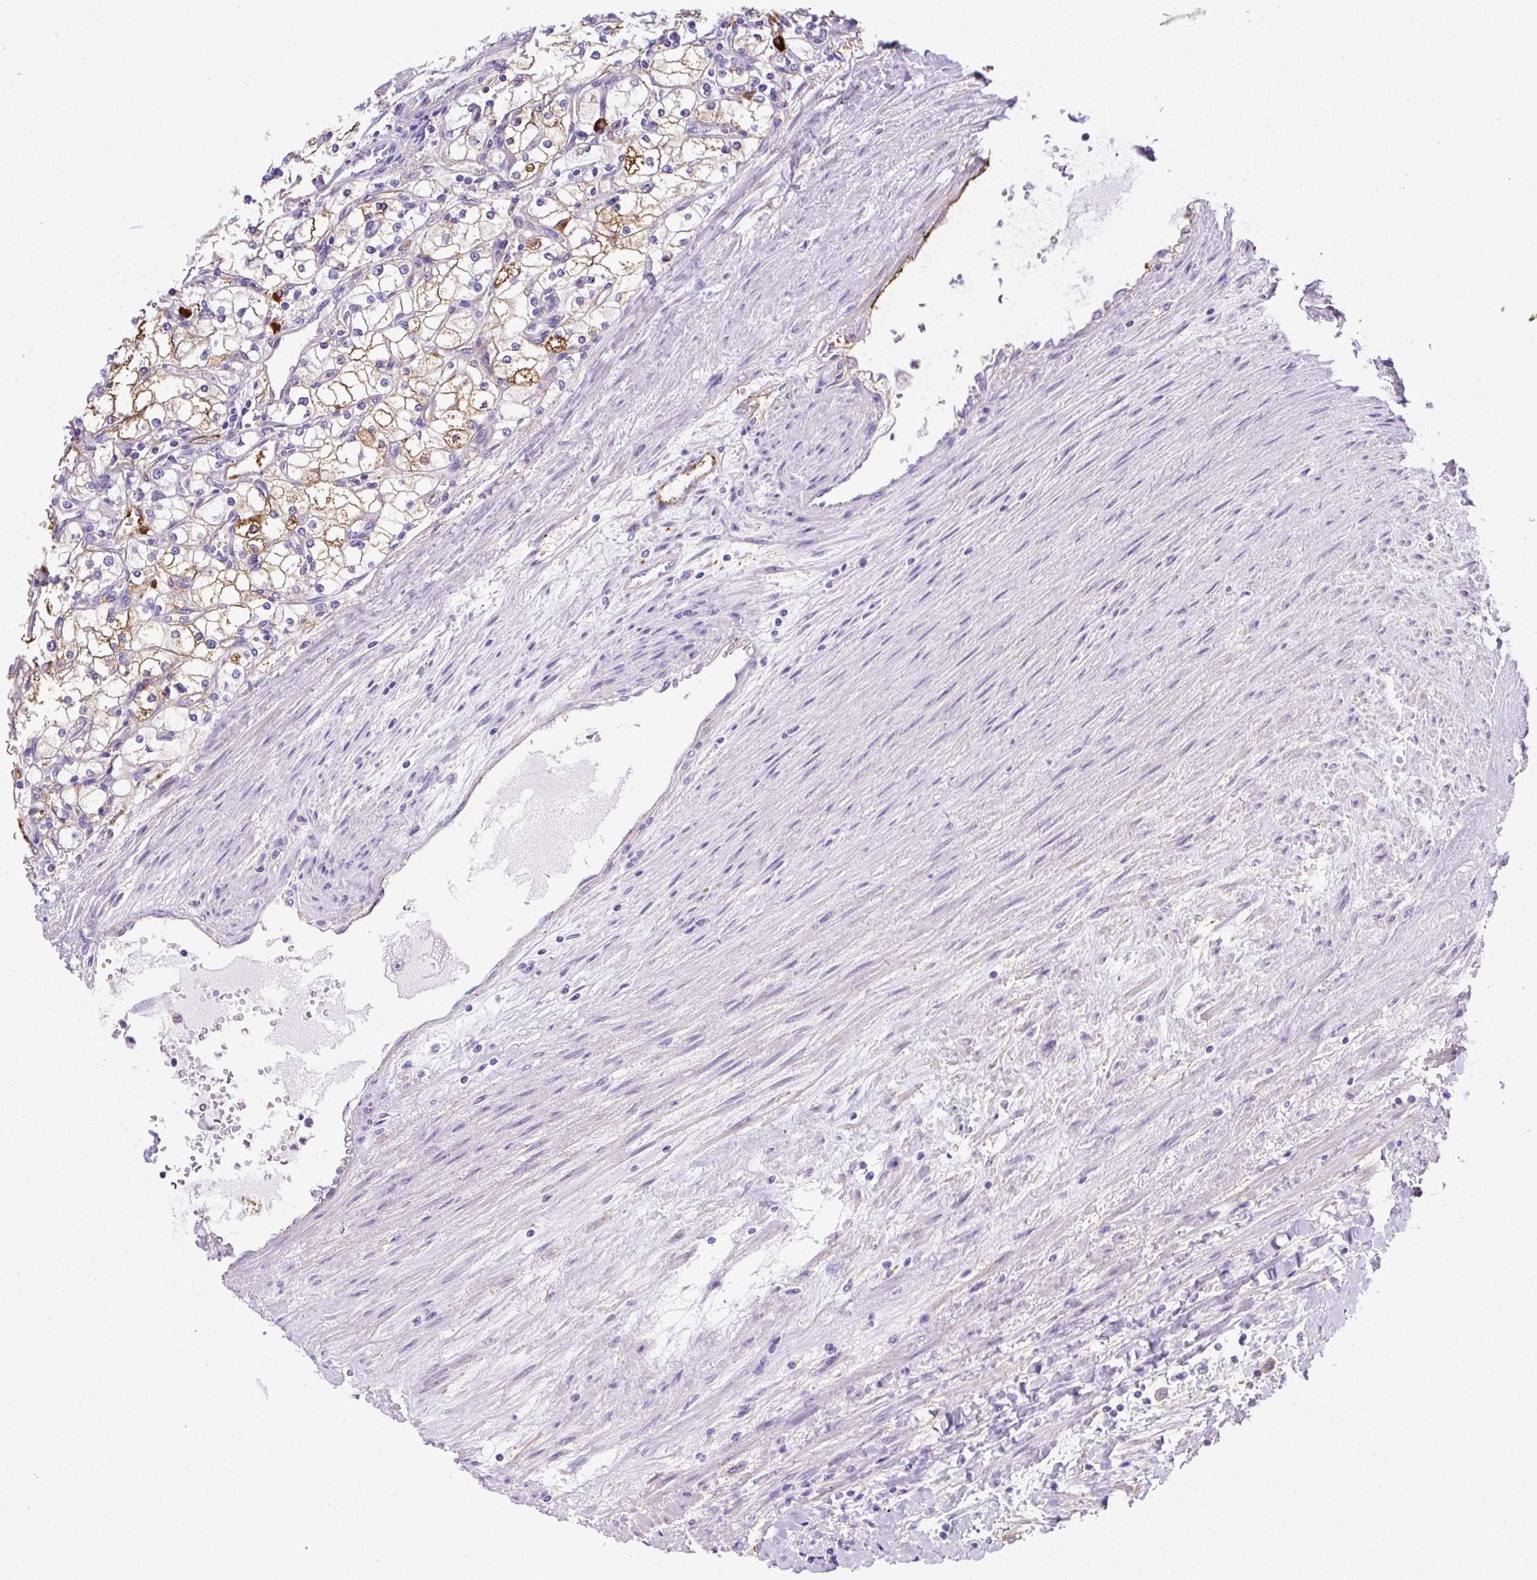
{"staining": {"intensity": "moderate", "quantity": "<25%", "location": "cytoplasmic/membranous"}, "tissue": "renal cancer", "cell_type": "Tumor cells", "image_type": "cancer", "snomed": [{"axis": "morphology", "description": "Adenocarcinoma, NOS"}, {"axis": "topography", "description": "Kidney"}], "caption": "Tumor cells demonstrate moderate cytoplasmic/membranous staining in approximately <25% of cells in renal adenocarcinoma. (brown staining indicates protein expression, while blue staining denotes nuclei).", "gene": "MAGEB5", "patient": {"sex": "male", "age": 80}}